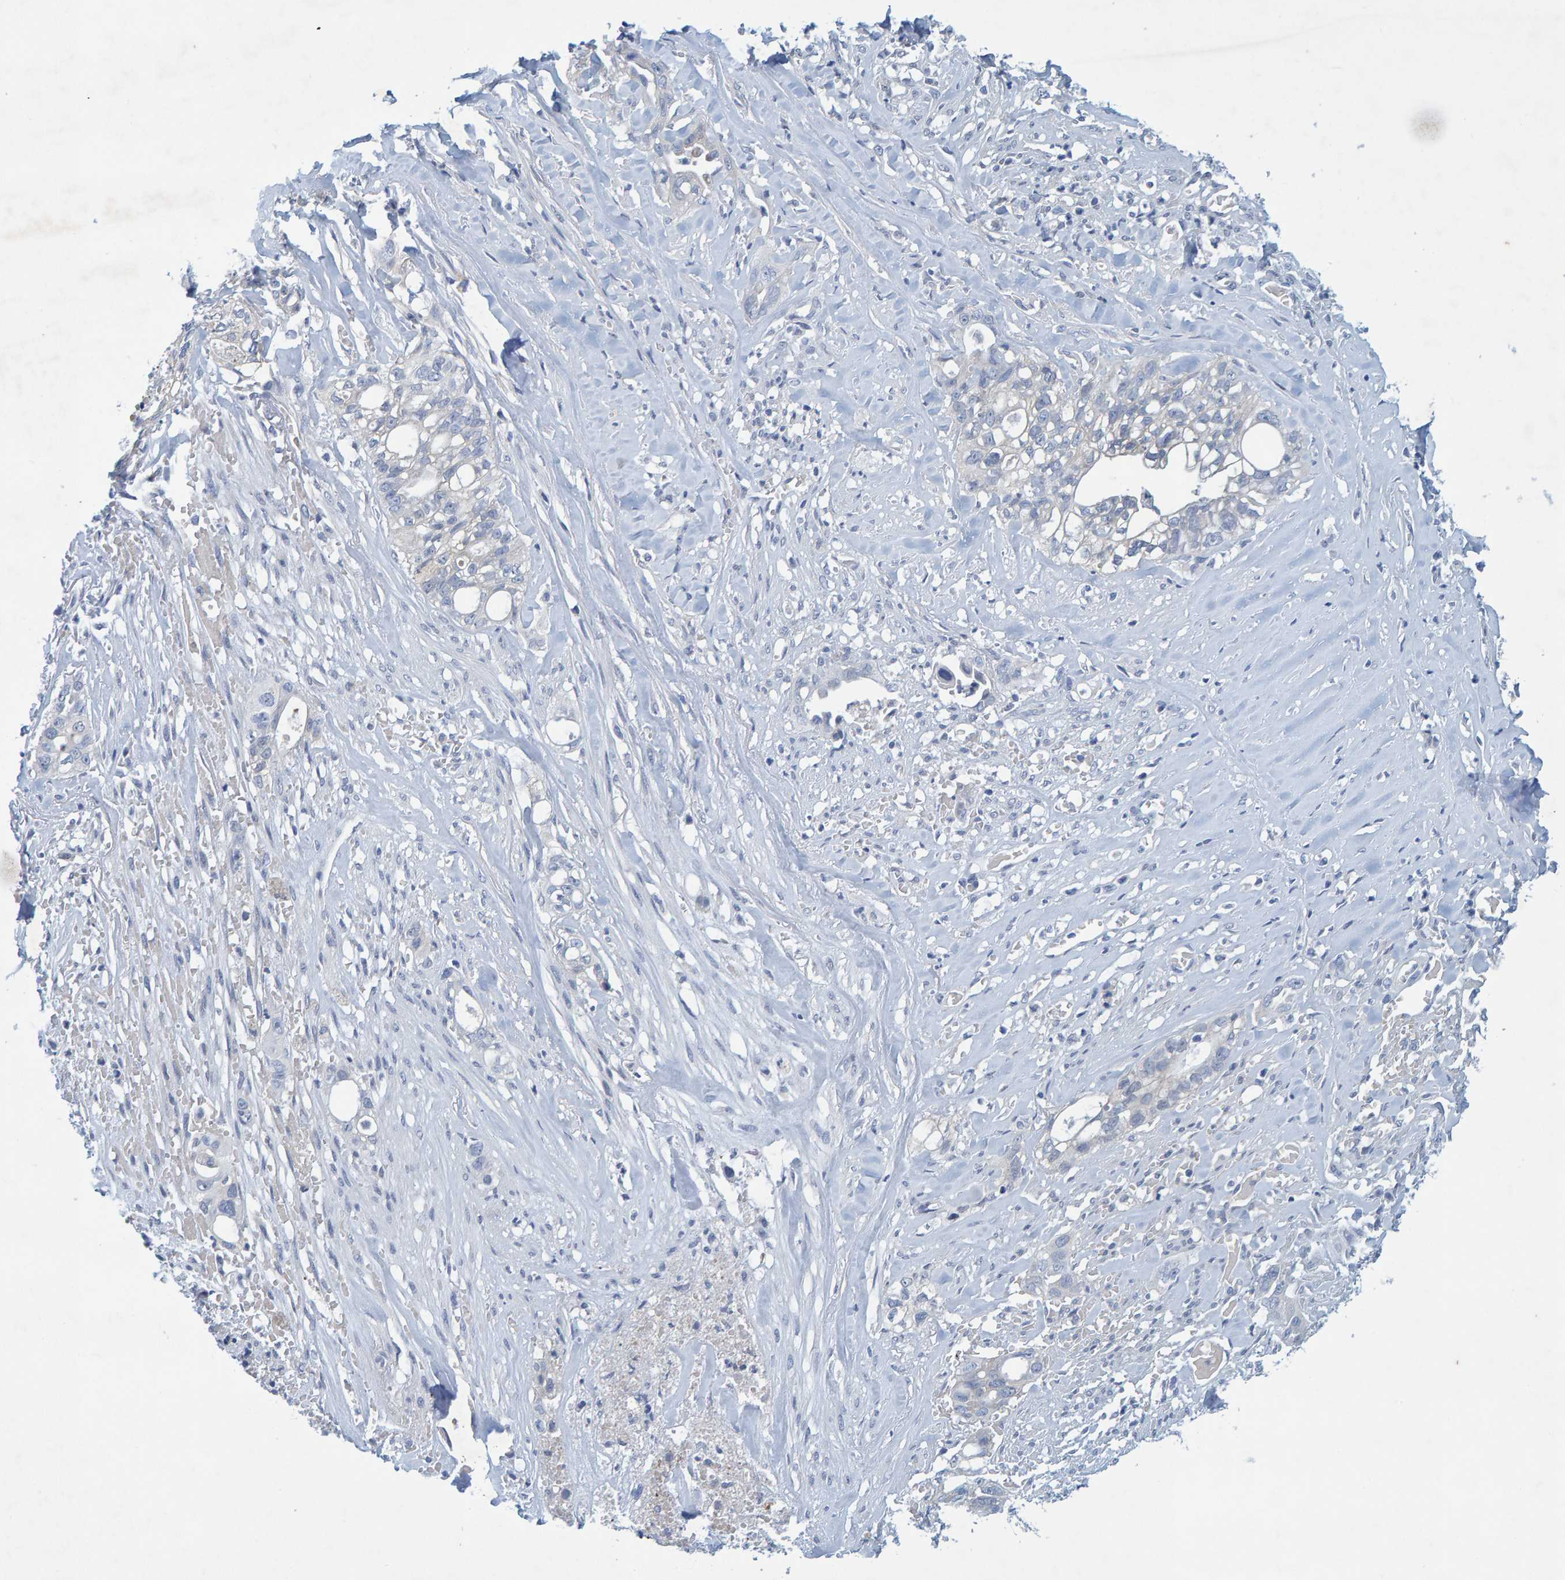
{"staining": {"intensity": "negative", "quantity": "none", "location": "none"}, "tissue": "liver cancer", "cell_type": "Tumor cells", "image_type": "cancer", "snomed": [{"axis": "morphology", "description": "Cholangiocarcinoma"}, {"axis": "topography", "description": "Liver"}], "caption": "DAB (3,3'-diaminobenzidine) immunohistochemical staining of cholangiocarcinoma (liver) reveals no significant staining in tumor cells.", "gene": "ALAD", "patient": {"sex": "female", "age": 70}}